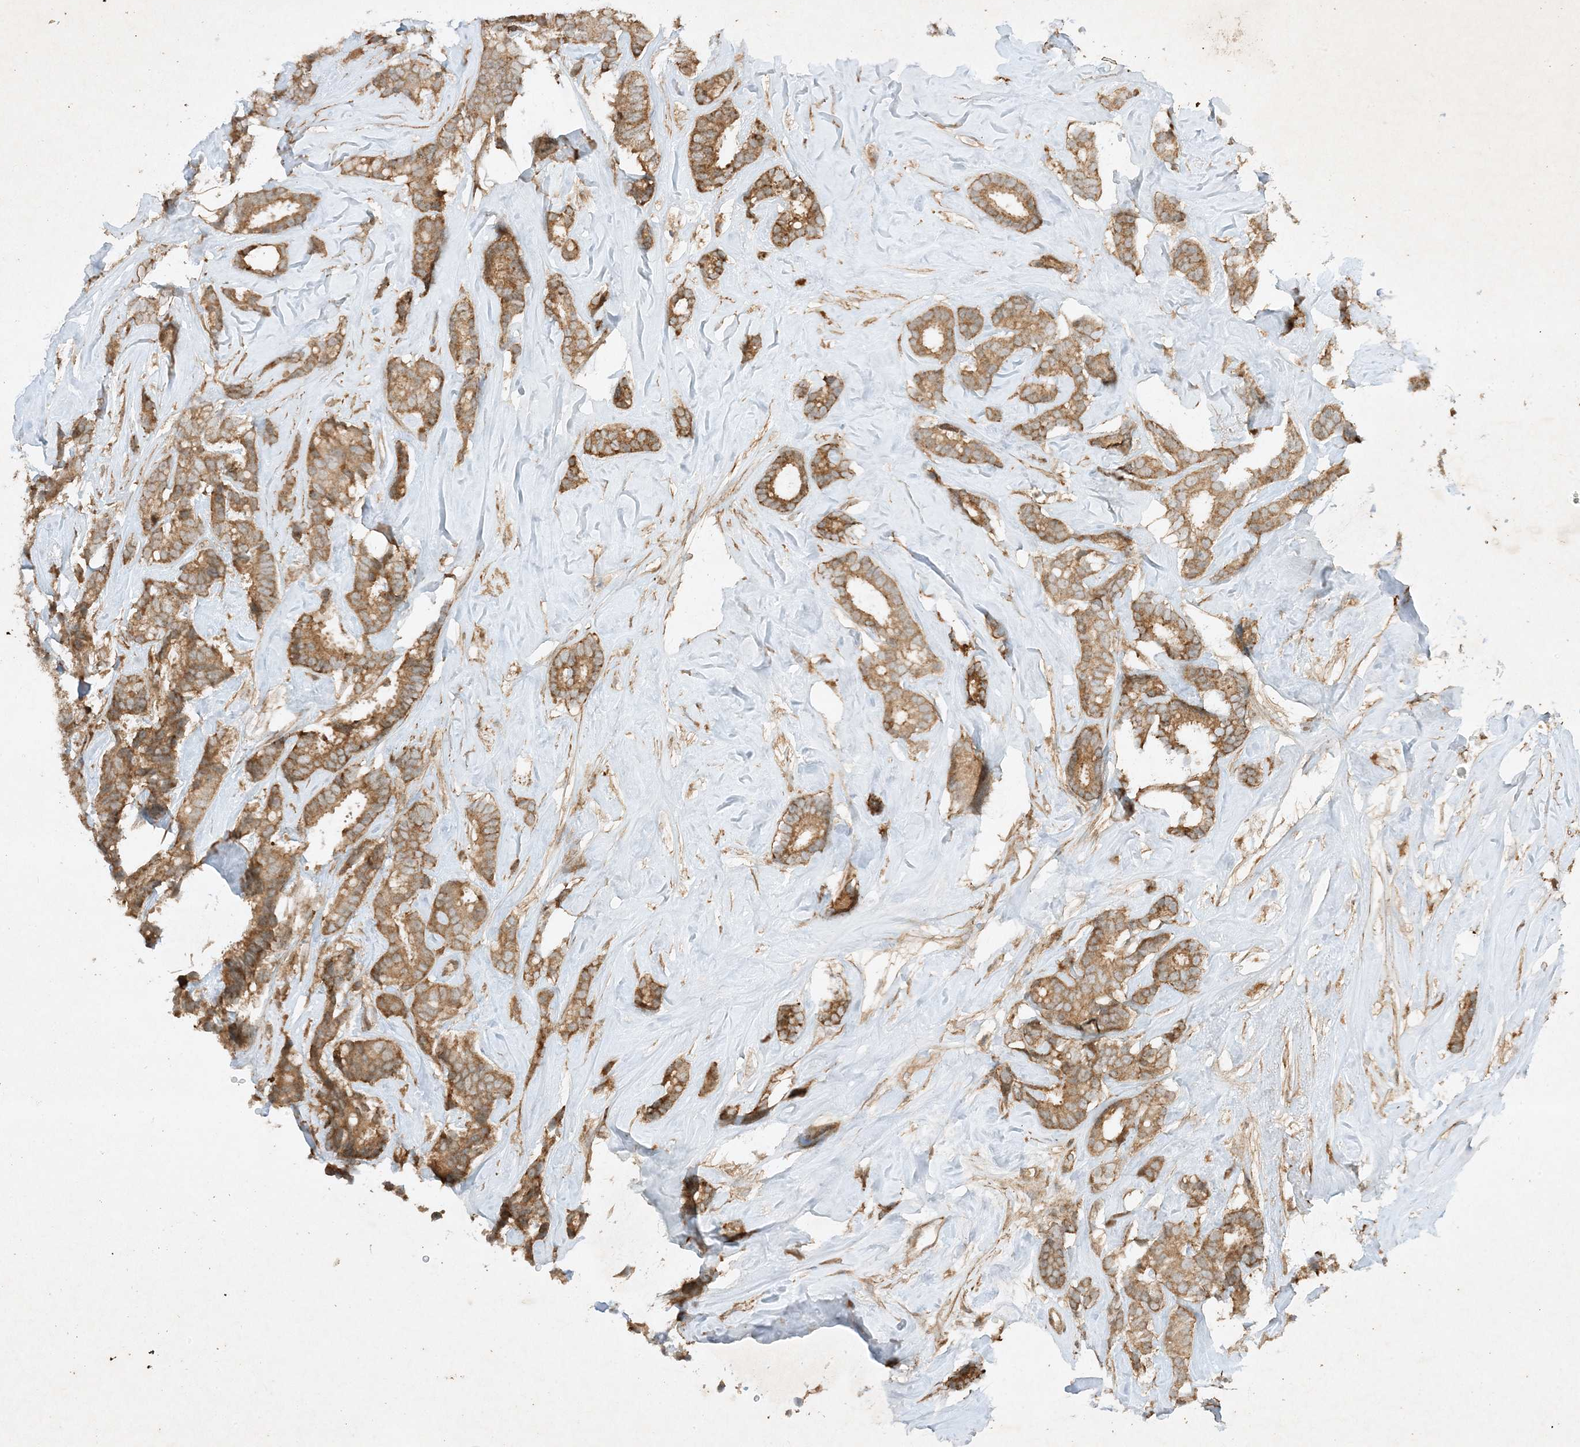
{"staining": {"intensity": "moderate", "quantity": ">75%", "location": "cytoplasmic/membranous"}, "tissue": "breast cancer", "cell_type": "Tumor cells", "image_type": "cancer", "snomed": [{"axis": "morphology", "description": "Duct carcinoma"}, {"axis": "topography", "description": "Breast"}], "caption": "Protein expression analysis of human breast cancer reveals moderate cytoplasmic/membranous expression in about >75% of tumor cells.", "gene": "XRN1", "patient": {"sex": "female", "age": 40}}